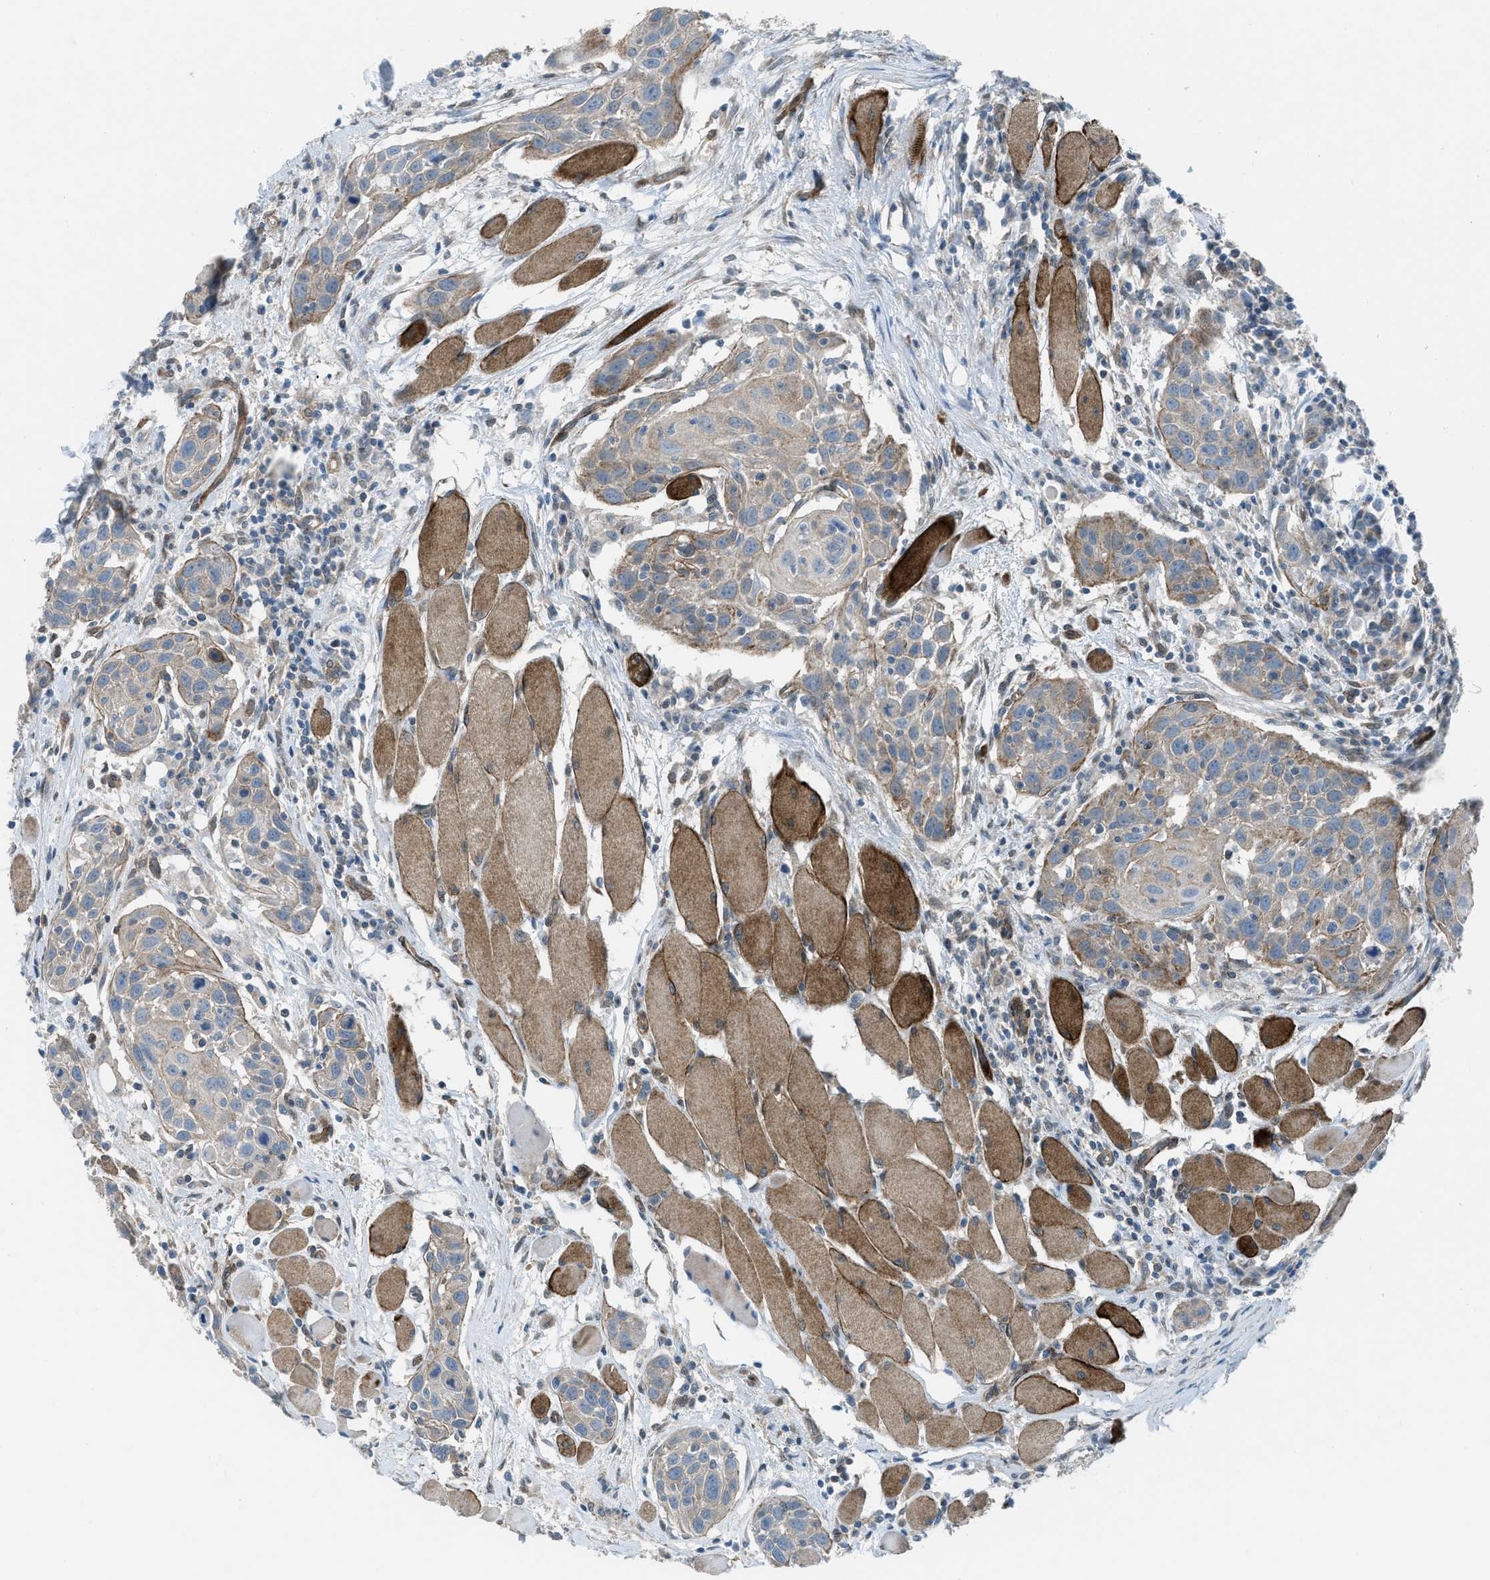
{"staining": {"intensity": "weak", "quantity": "25%-75%", "location": "cytoplasmic/membranous"}, "tissue": "head and neck cancer", "cell_type": "Tumor cells", "image_type": "cancer", "snomed": [{"axis": "morphology", "description": "Squamous cell carcinoma, NOS"}, {"axis": "topography", "description": "Oral tissue"}, {"axis": "topography", "description": "Head-Neck"}], "caption": "Approximately 25%-75% of tumor cells in human head and neck cancer demonstrate weak cytoplasmic/membranous protein positivity as visualized by brown immunohistochemical staining.", "gene": "PRKN", "patient": {"sex": "female", "age": 50}}